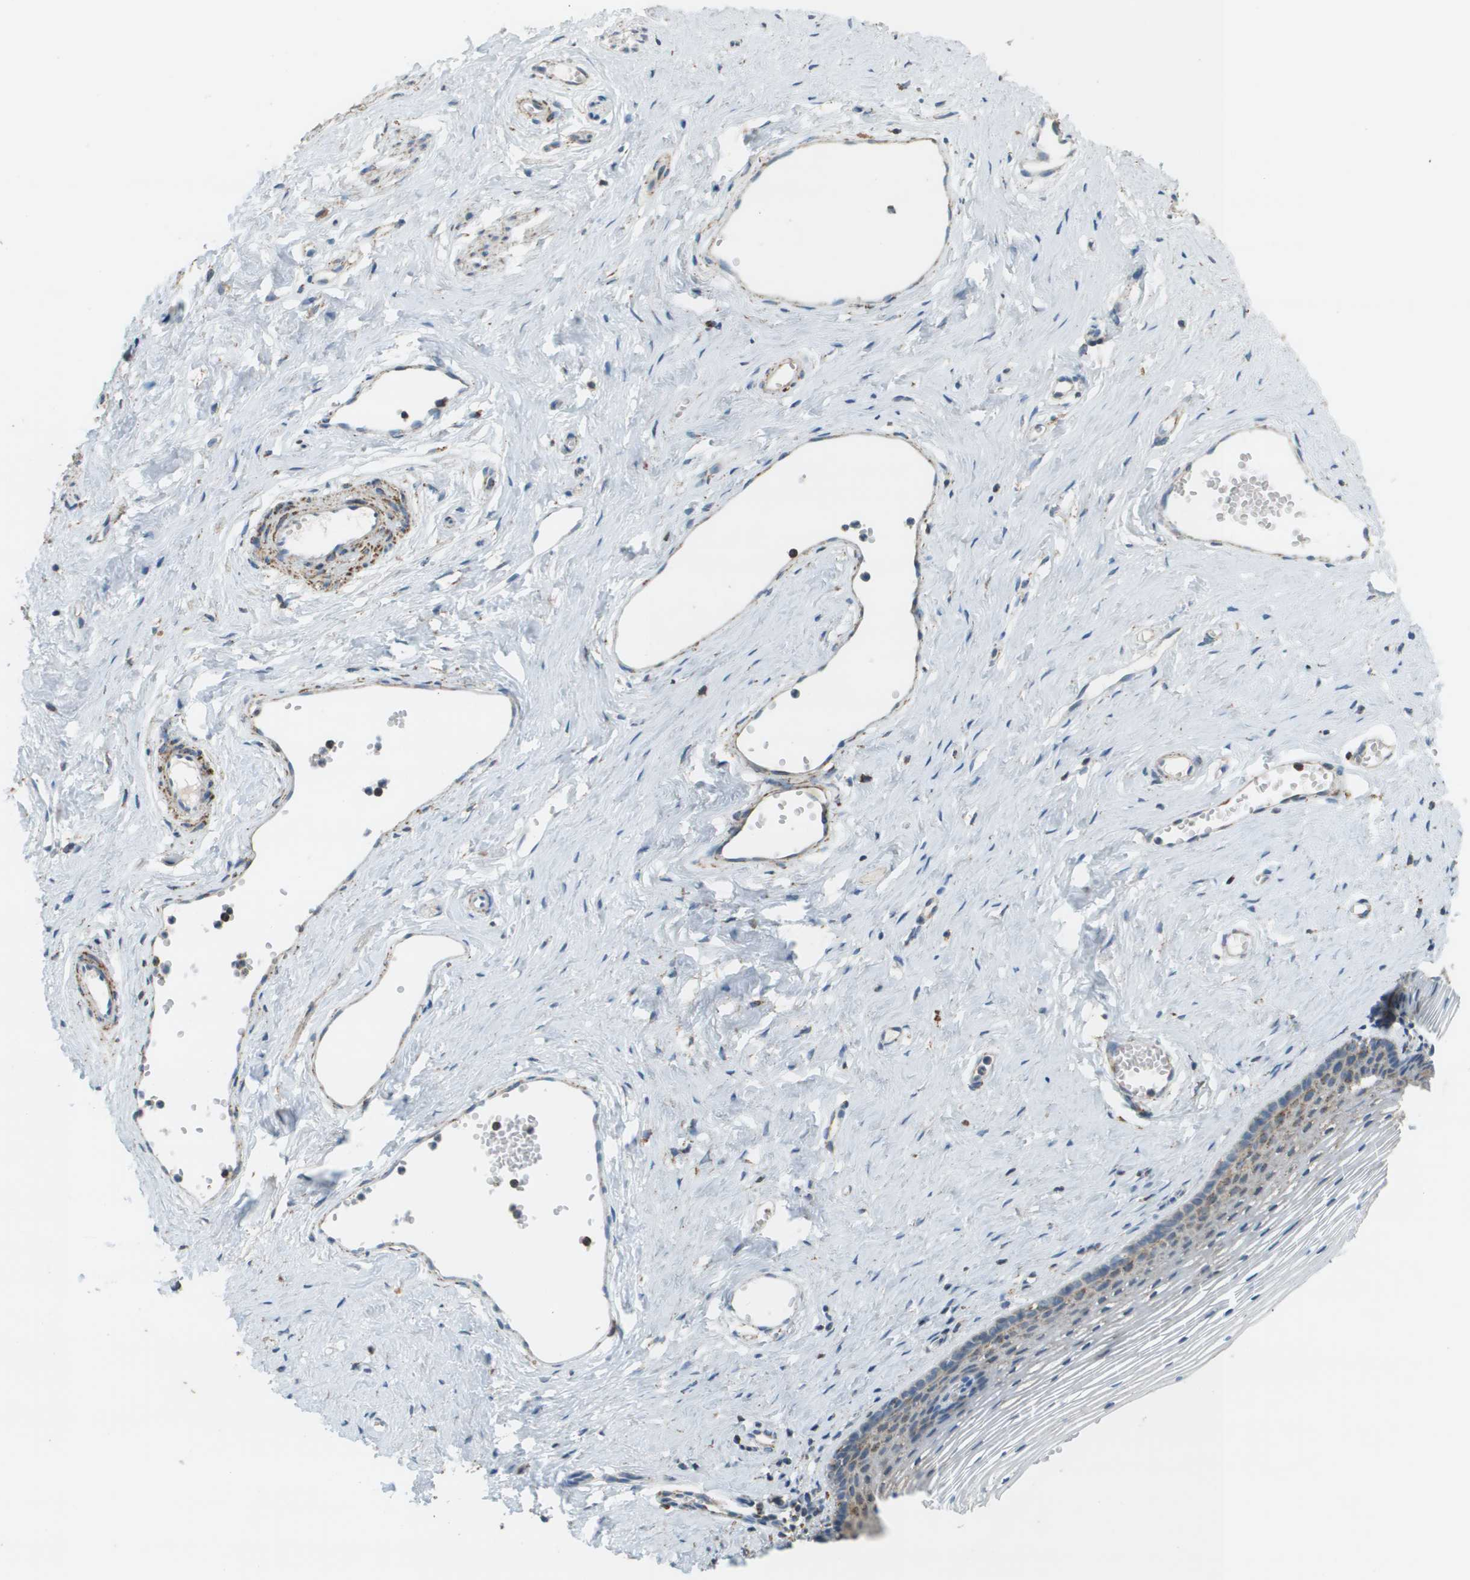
{"staining": {"intensity": "moderate", "quantity": "<25%", "location": "cytoplasmic/membranous"}, "tissue": "vagina", "cell_type": "Squamous epithelial cells", "image_type": "normal", "snomed": [{"axis": "morphology", "description": "Normal tissue, NOS"}, {"axis": "topography", "description": "Vagina"}], "caption": "Immunohistochemical staining of benign human vagina shows moderate cytoplasmic/membranous protein positivity in approximately <25% of squamous epithelial cells. (DAB (3,3'-diaminobenzidine) = brown stain, brightfield microscopy at high magnification).", "gene": "FH", "patient": {"sex": "female", "age": 32}}